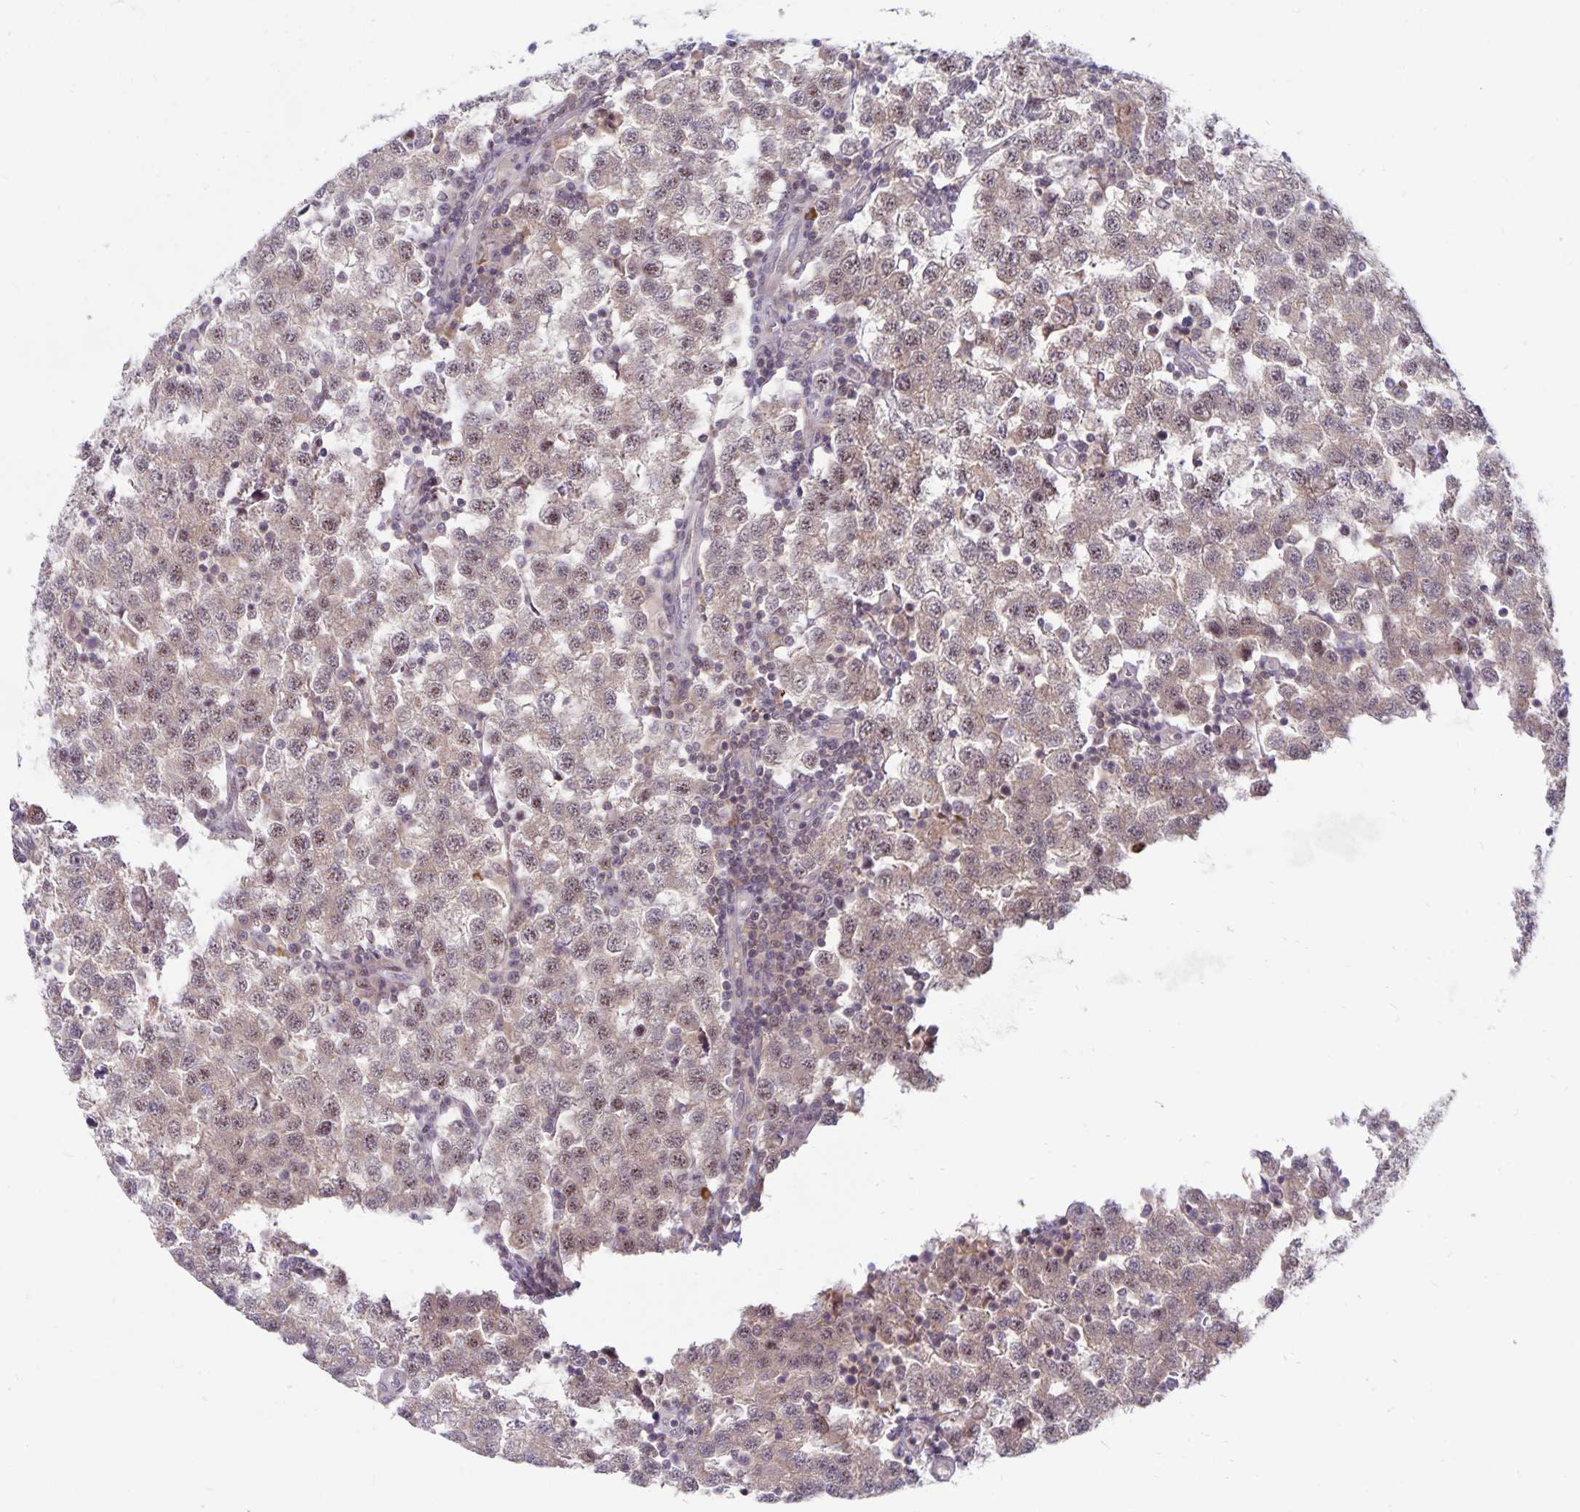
{"staining": {"intensity": "weak", "quantity": ">75%", "location": "nuclear"}, "tissue": "testis cancer", "cell_type": "Tumor cells", "image_type": "cancer", "snomed": [{"axis": "morphology", "description": "Seminoma, NOS"}, {"axis": "topography", "description": "Testis"}], "caption": "DAB immunohistochemical staining of human testis cancer shows weak nuclear protein expression in about >75% of tumor cells.", "gene": "EXOC6B", "patient": {"sex": "male", "age": 34}}